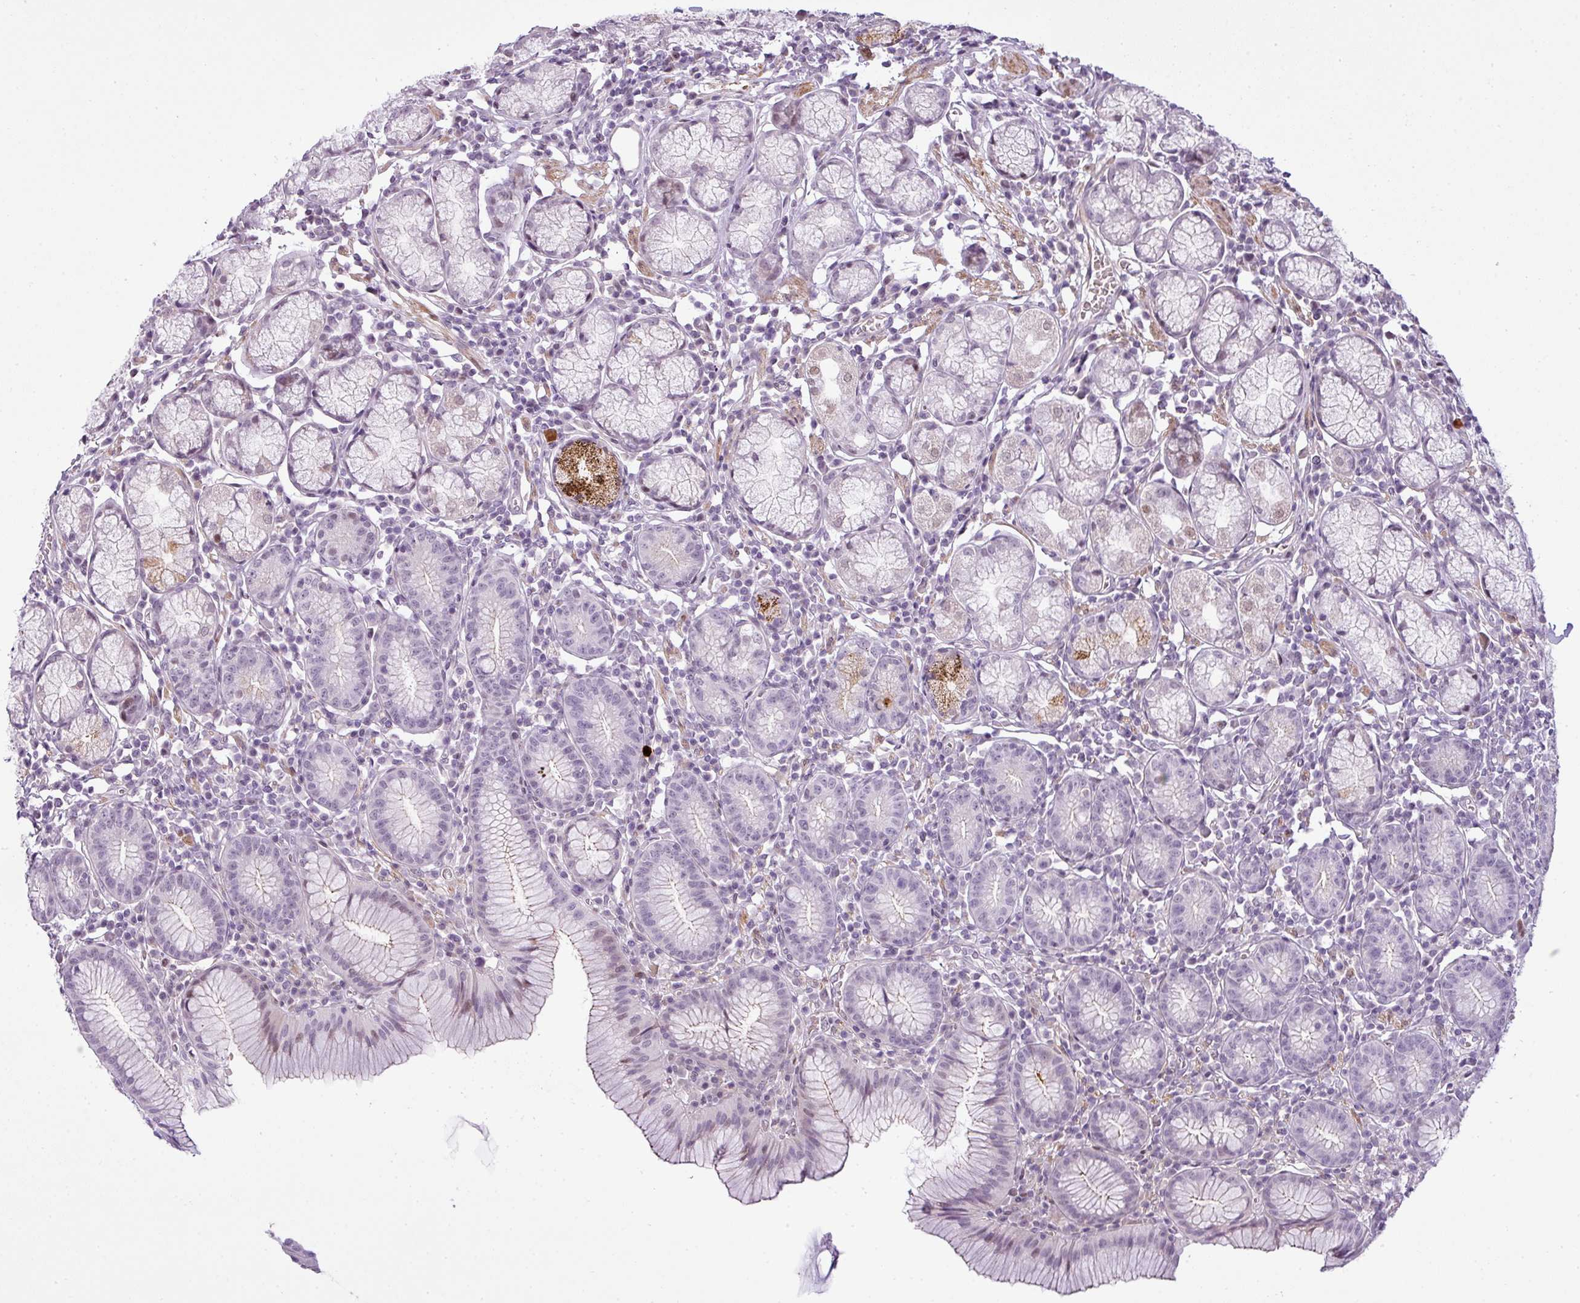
{"staining": {"intensity": "moderate", "quantity": "25%-75%", "location": "nuclear"}, "tissue": "stomach", "cell_type": "Glandular cells", "image_type": "normal", "snomed": [{"axis": "morphology", "description": "Normal tissue, NOS"}, {"axis": "topography", "description": "Stomach"}], "caption": "Immunohistochemical staining of normal stomach reveals 25%-75% levels of moderate nuclear protein staining in approximately 25%-75% of glandular cells. (DAB (3,3'-diaminobenzidine) IHC, brown staining for protein, blue staining for nuclei).", "gene": "ZNF688", "patient": {"sex": "male", "age": 55}}